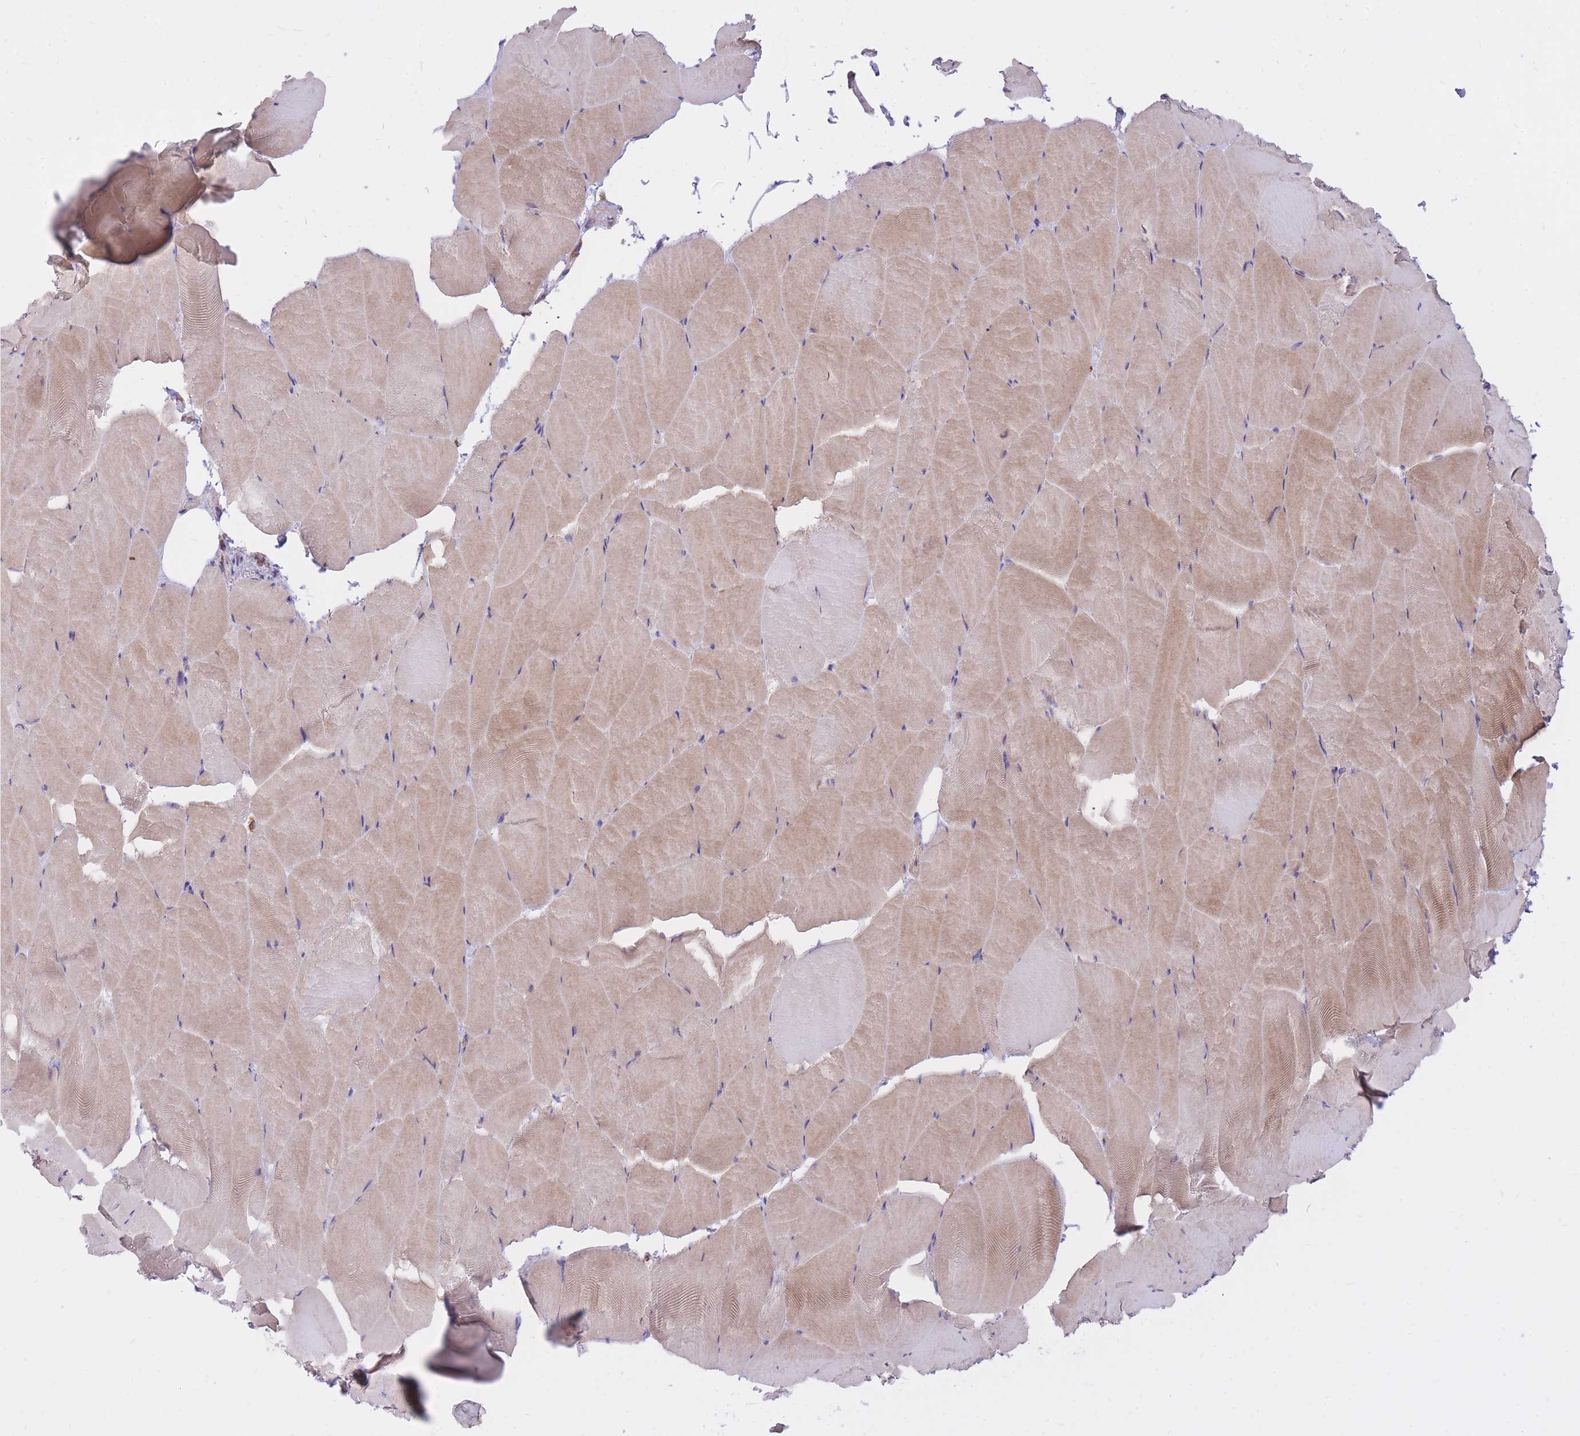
{"staining": {"intensity": "weak", "quantity": "25%-75%", "location": "cytoplasmic/membranous"}, "tissue": "skeletal muscle", "cell_type": "Myocytes", "image_type": "normal", "snomed": [{"axis": "morphology", "description": "Normal tissue, NOS"}, {"axis": "topography", "description": "Skeletal muscle"}], "caption": "Myocytes reveal weak cytoplasmic/membranous positivity in about 25%-75% of cells in normal skeletal muscle.", "gene": "GBP7", "patient": {"sex": "female", "age": 64}}